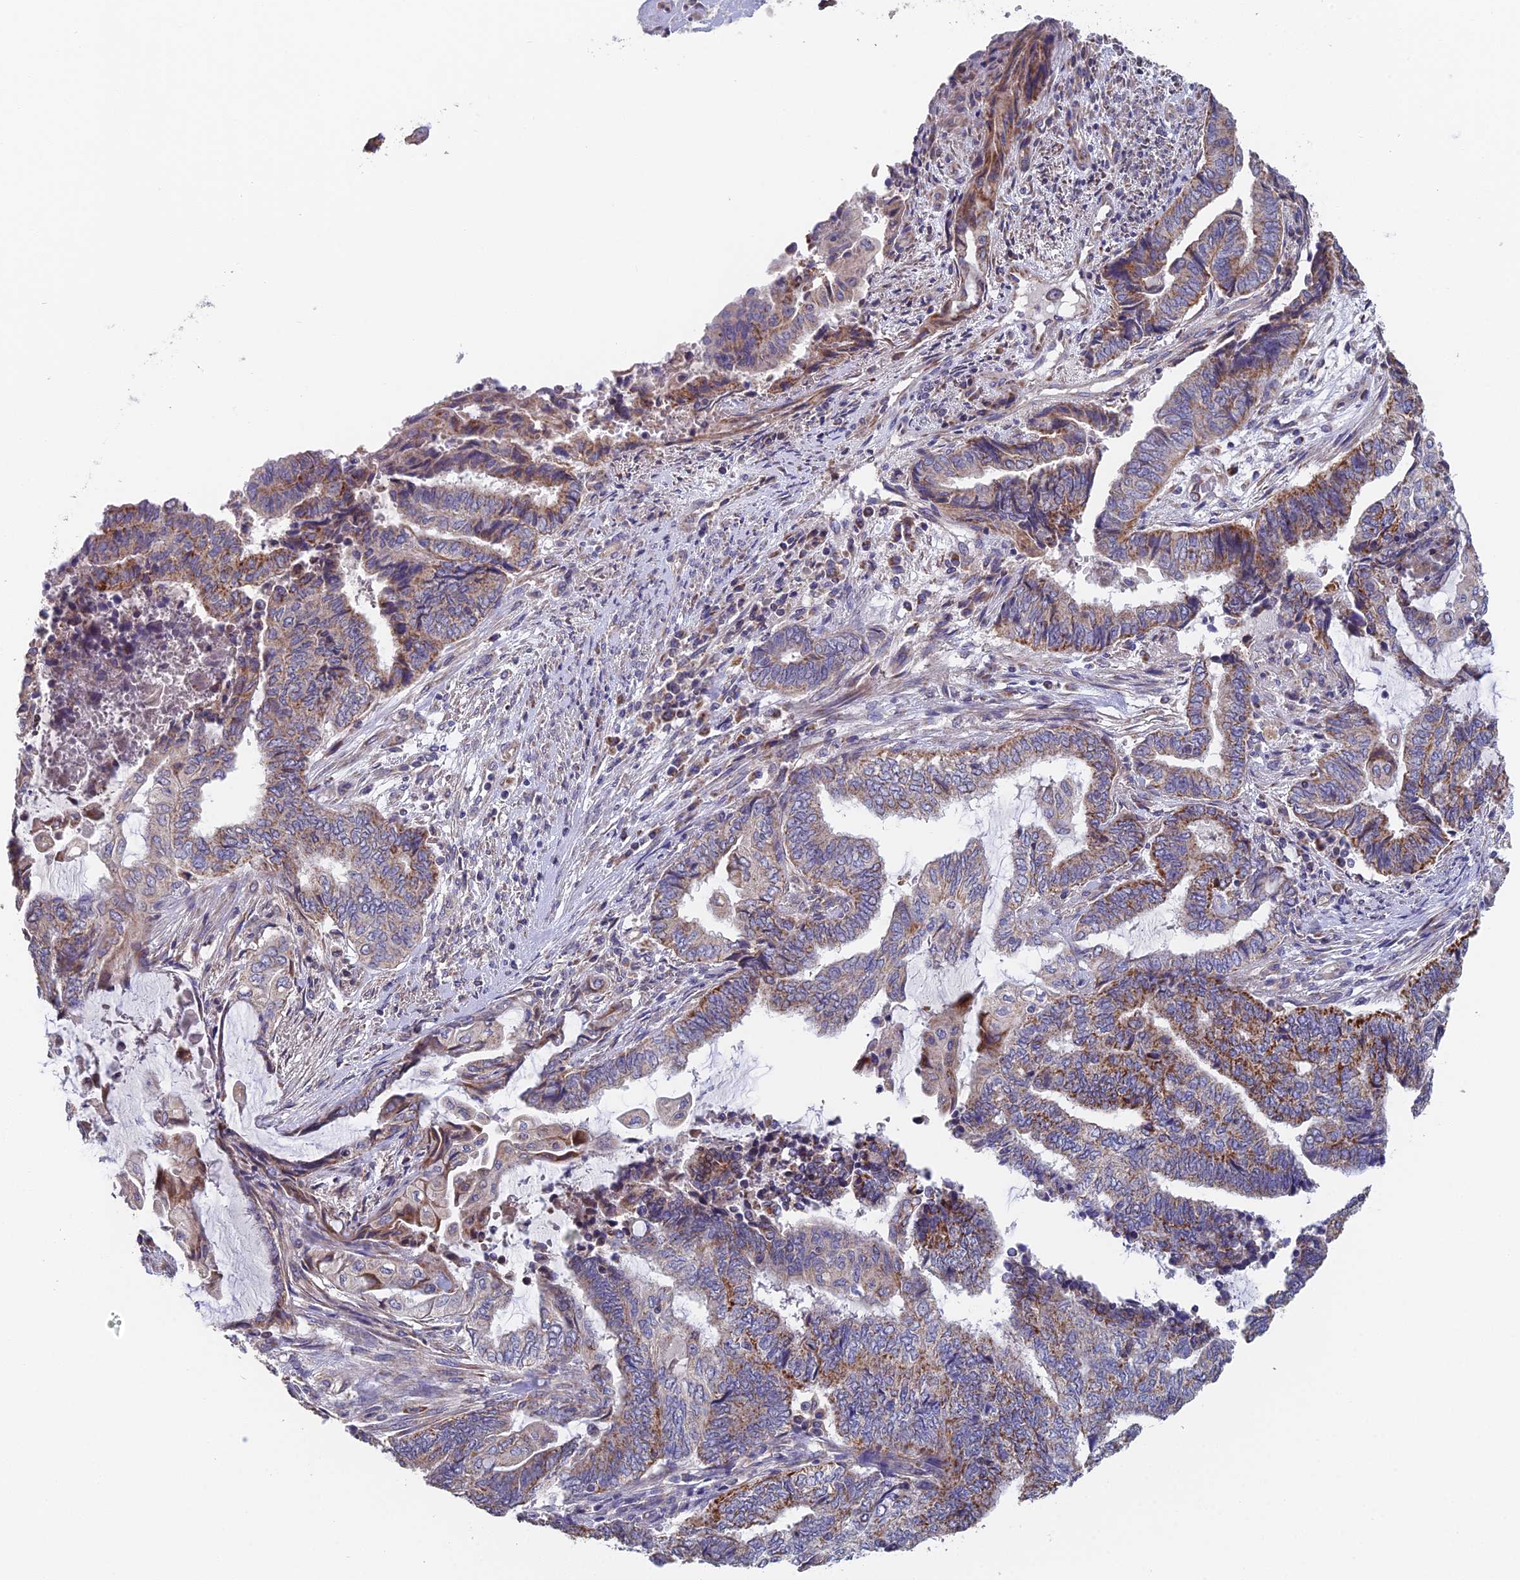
{"staining": {"intensity": "moderate", "quantity": "<25%", "location": "cytoplasmic/membranous"}, "tissue": "endometrial cancer", "cell_type": "Tumor cells", "image_type": "cancer", "snomed": [{"axis": "morphology", "description": "Adenocarcinoma, NOS"}, {"axis": "topography", "description": "Uterus"}, {"axis": "topography", "description": "Endometrium"}], "caption": "The immunohistochemical stain labels moderate cytoplasmic/membranous positivity in tumor cells of endometrial adenocarcinoma tissue. (brown staining indicates protein expression, while blue staining denotes nuclei).", "gene": "ECSIT", "patient": {"sex": "female", "age": 70}}